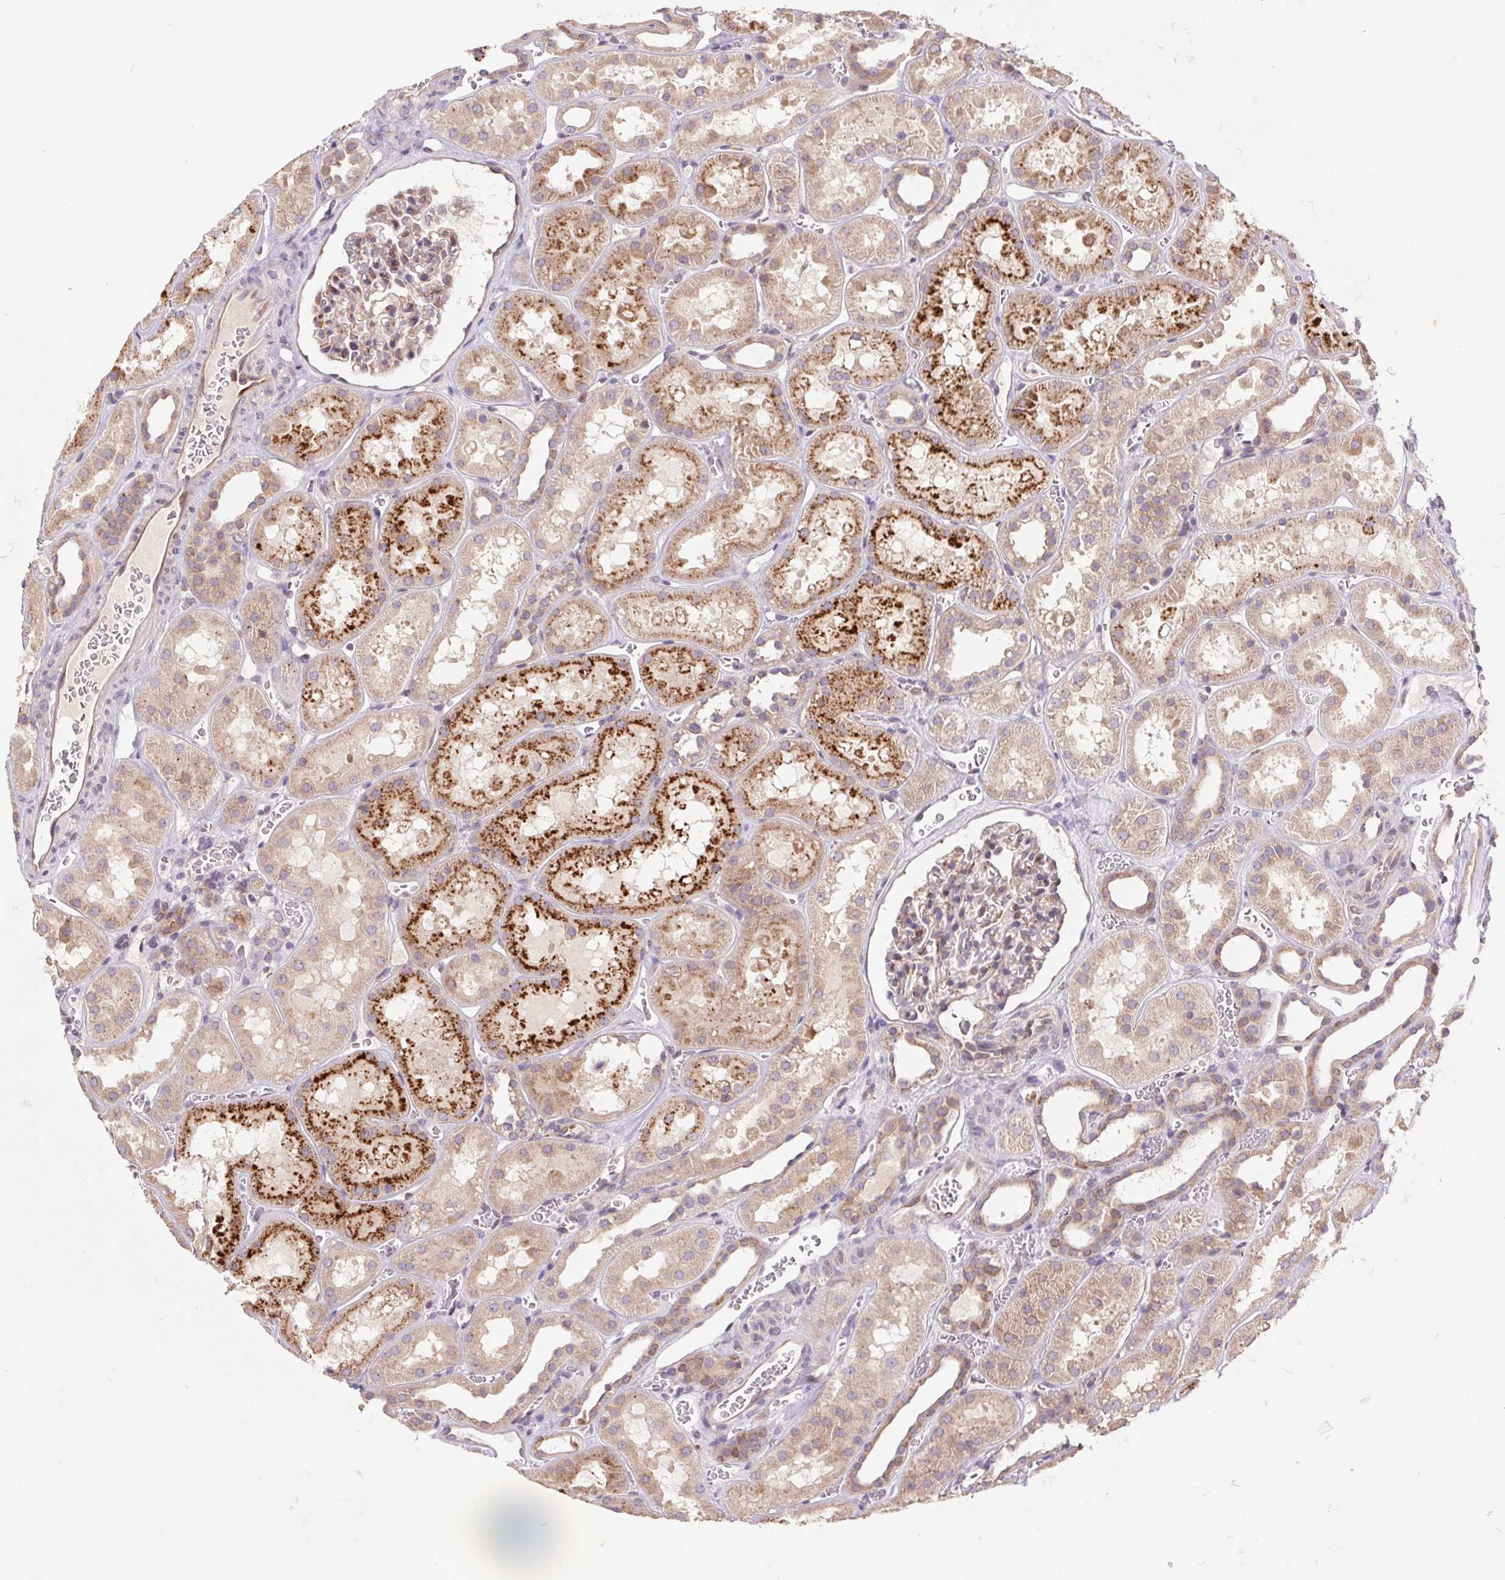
{"staining": {"intensity": "weak", "quantity": "<25%", "location": "cytoplasmic/membranous"}, "tissue": "kidney", "cell_type": "Cells in glomeruli", "image_type": "normal", "snomed": [{"axis": "morphology", "description": "Normal tissue, NOS"}, {"axis": "topography", "description": "Kidney"}], "caption": "An IHC micrograph of normal kidney is shown. There is no staining in cells in glomeruli of kidney.", "gene": "KLHL20", "patient": {"sex": "female", "age": 41}}